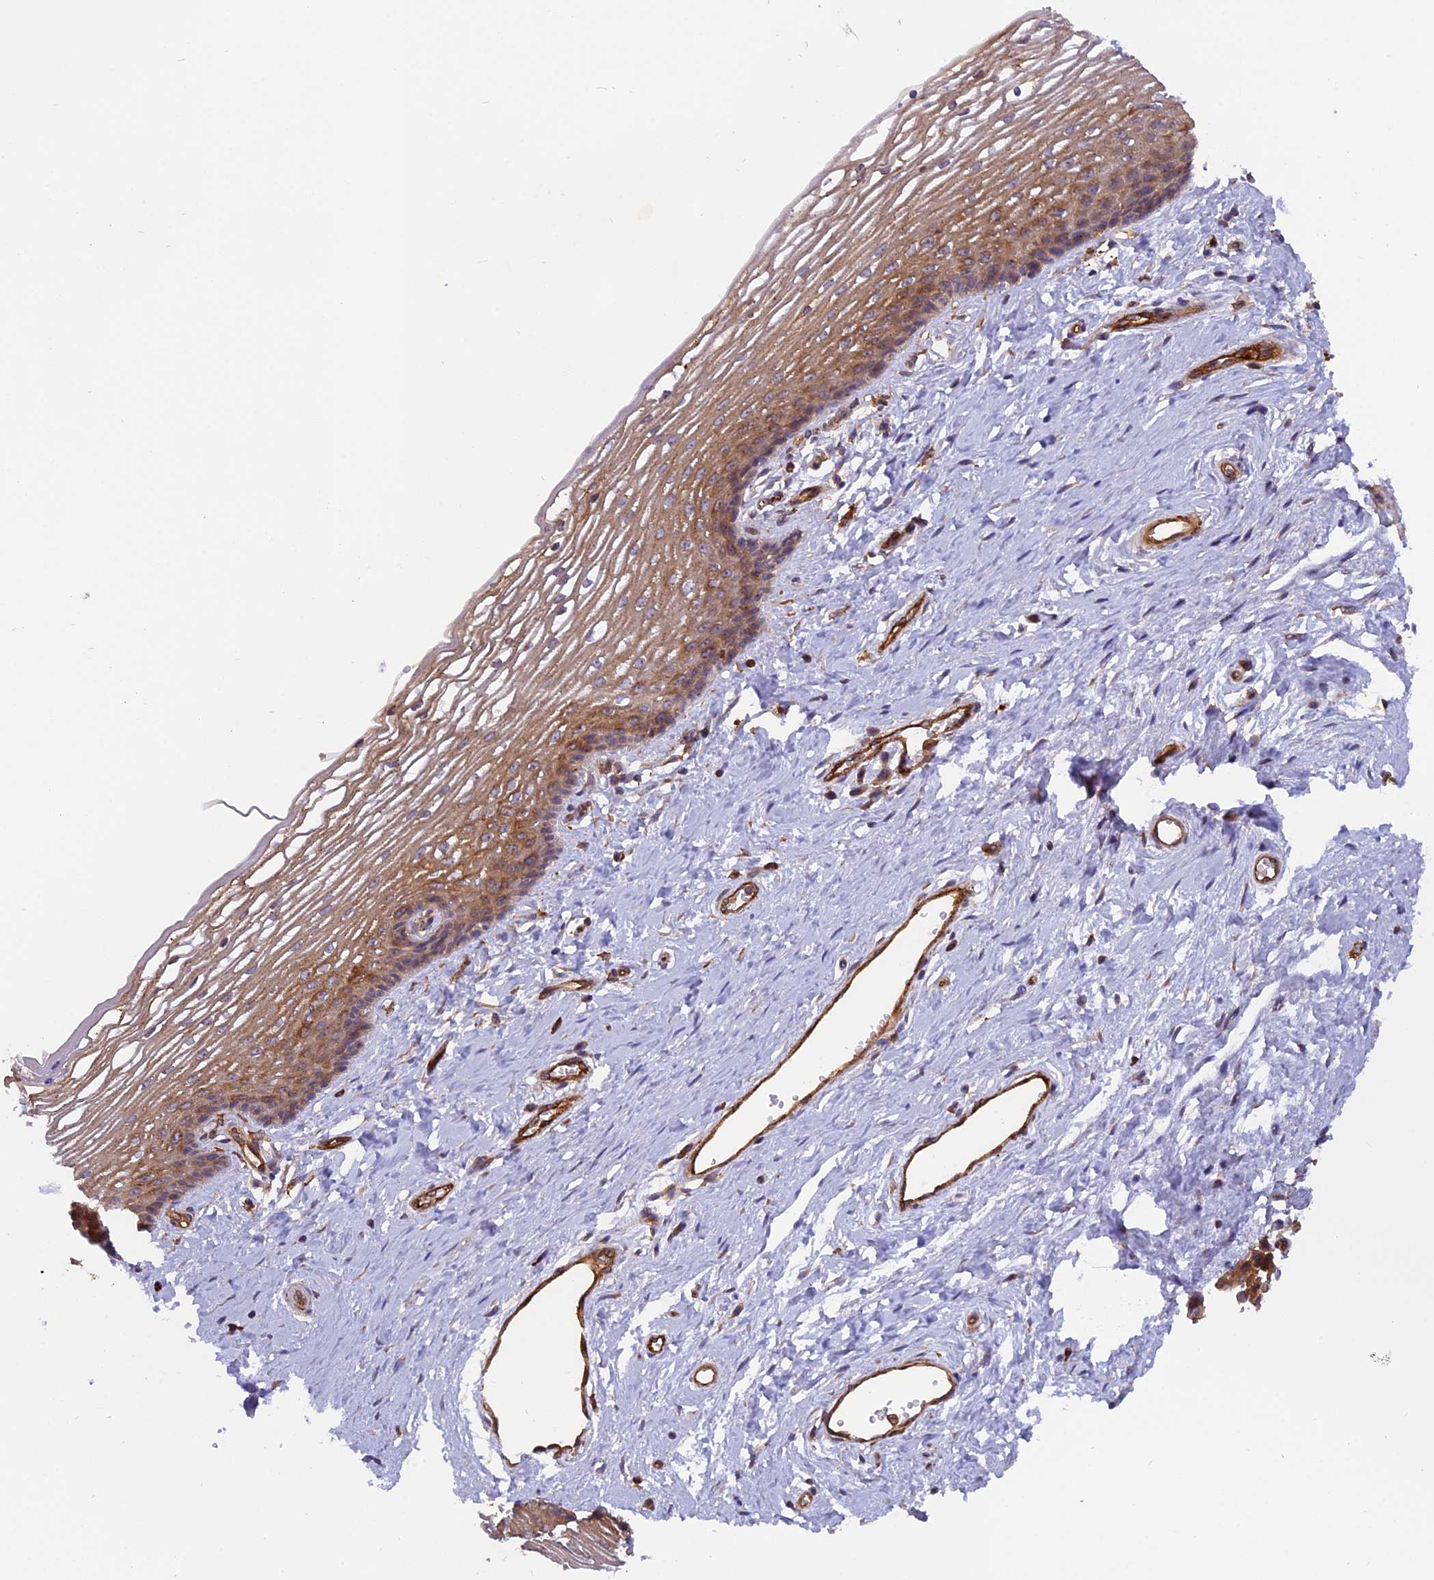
{"staining": {"intensity": "moderate", "quantity": ">75%", "location": "cytoplasmic/membranous"}, "tissue": "vagina", "cell_type": "Squamous epithelial cells", "image_type": "normal", "snomed": [{"axis": "morphology", "description": "Normal tissue, NOS"}, {"axis": "topography", "description": "Vagina"}], "caption": "High-power microscopy captured an immunohistochemistry (IHC) image of normal vagina, revealing moderate cytoplasmic/membranous expression in about >75% of squamous epithelial cells.", "gene": "EHBP1L1", "patient": {"sex": "female", "age": 46}}